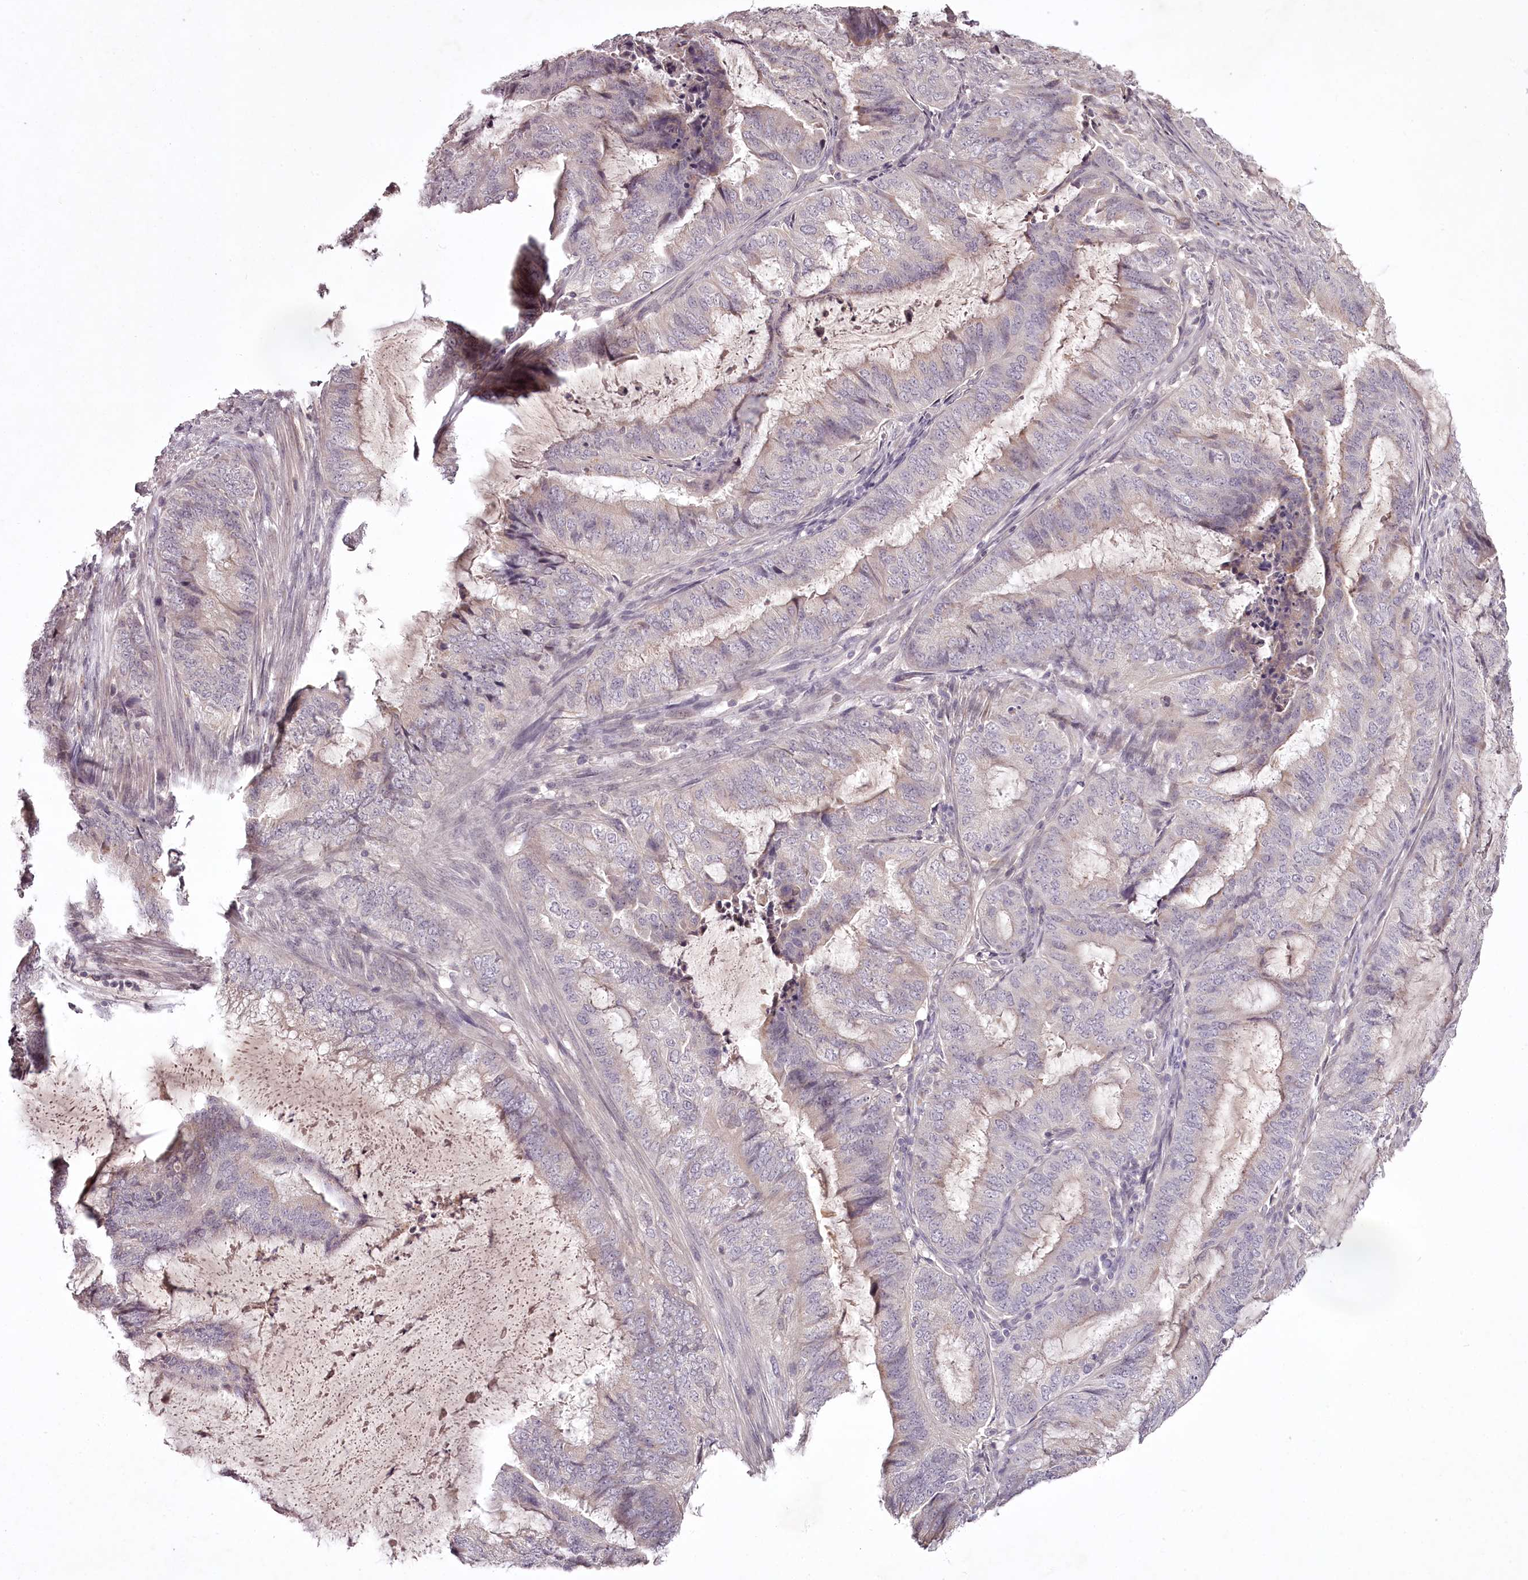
{"staining": {"intensity": "negative", "quantity": "none", "location": "none"}, "tissue": "endometrial cancer", "cell_type": "Tumor cells", "image_type": "cancer", "snomed": [{"axis": "morphology", "description": "Adenocarcinoma, NOS"}, {"axis": "topography", "description": "Endometrium"}], "caption": "Protein analysis of endometrial cancer (adenocarcinoma) displays no significant expression in tumor cells.", "gene": "RBMXL2", "patient": {"sex": "female", "age": 51}}